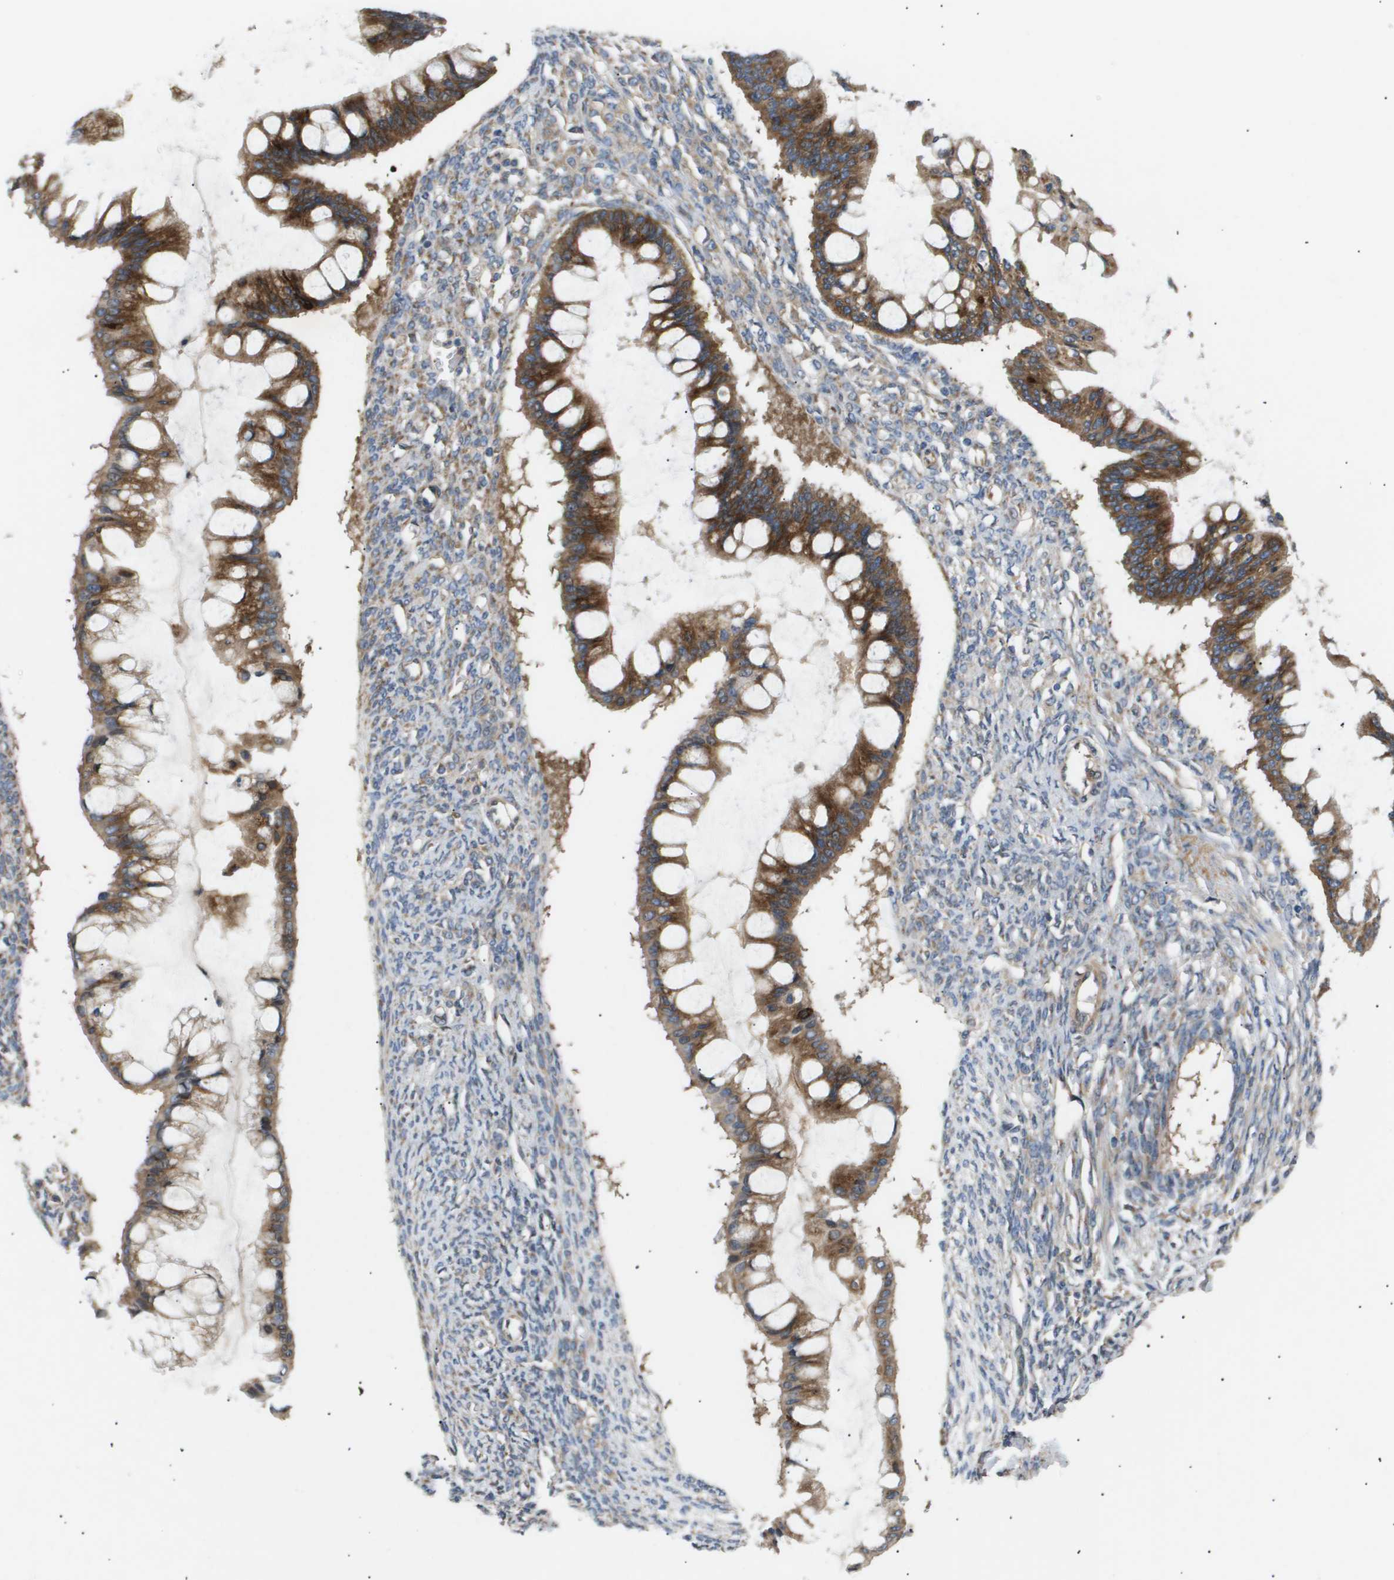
{"staining": {"intensity": "strong", "quantity": ">75%", "location": "cytoplasmic/membranous"}, "tissue": "ovarian cancer", "cell_type": "Tumor cells", "image_type": "cancer", "snomed": [{"axis": "morphology", "description": "Cystadenocarcinoma, mucinous, NOS"}, {"axis": "topography", "description": "Ovary"}], "caption": "Tumor cells exhibit high levels of strong cytoplasmic/membranous positivity in about >75% of cells in human ovarian cancer. The staining was performed using DAB to visualize the protein expression in brown, while the nuclei were stained in blue with hematoxylin (Magnification: 20x).", "gene": "LYSMD3", "patient": {"sex": "female", "age": 73}}